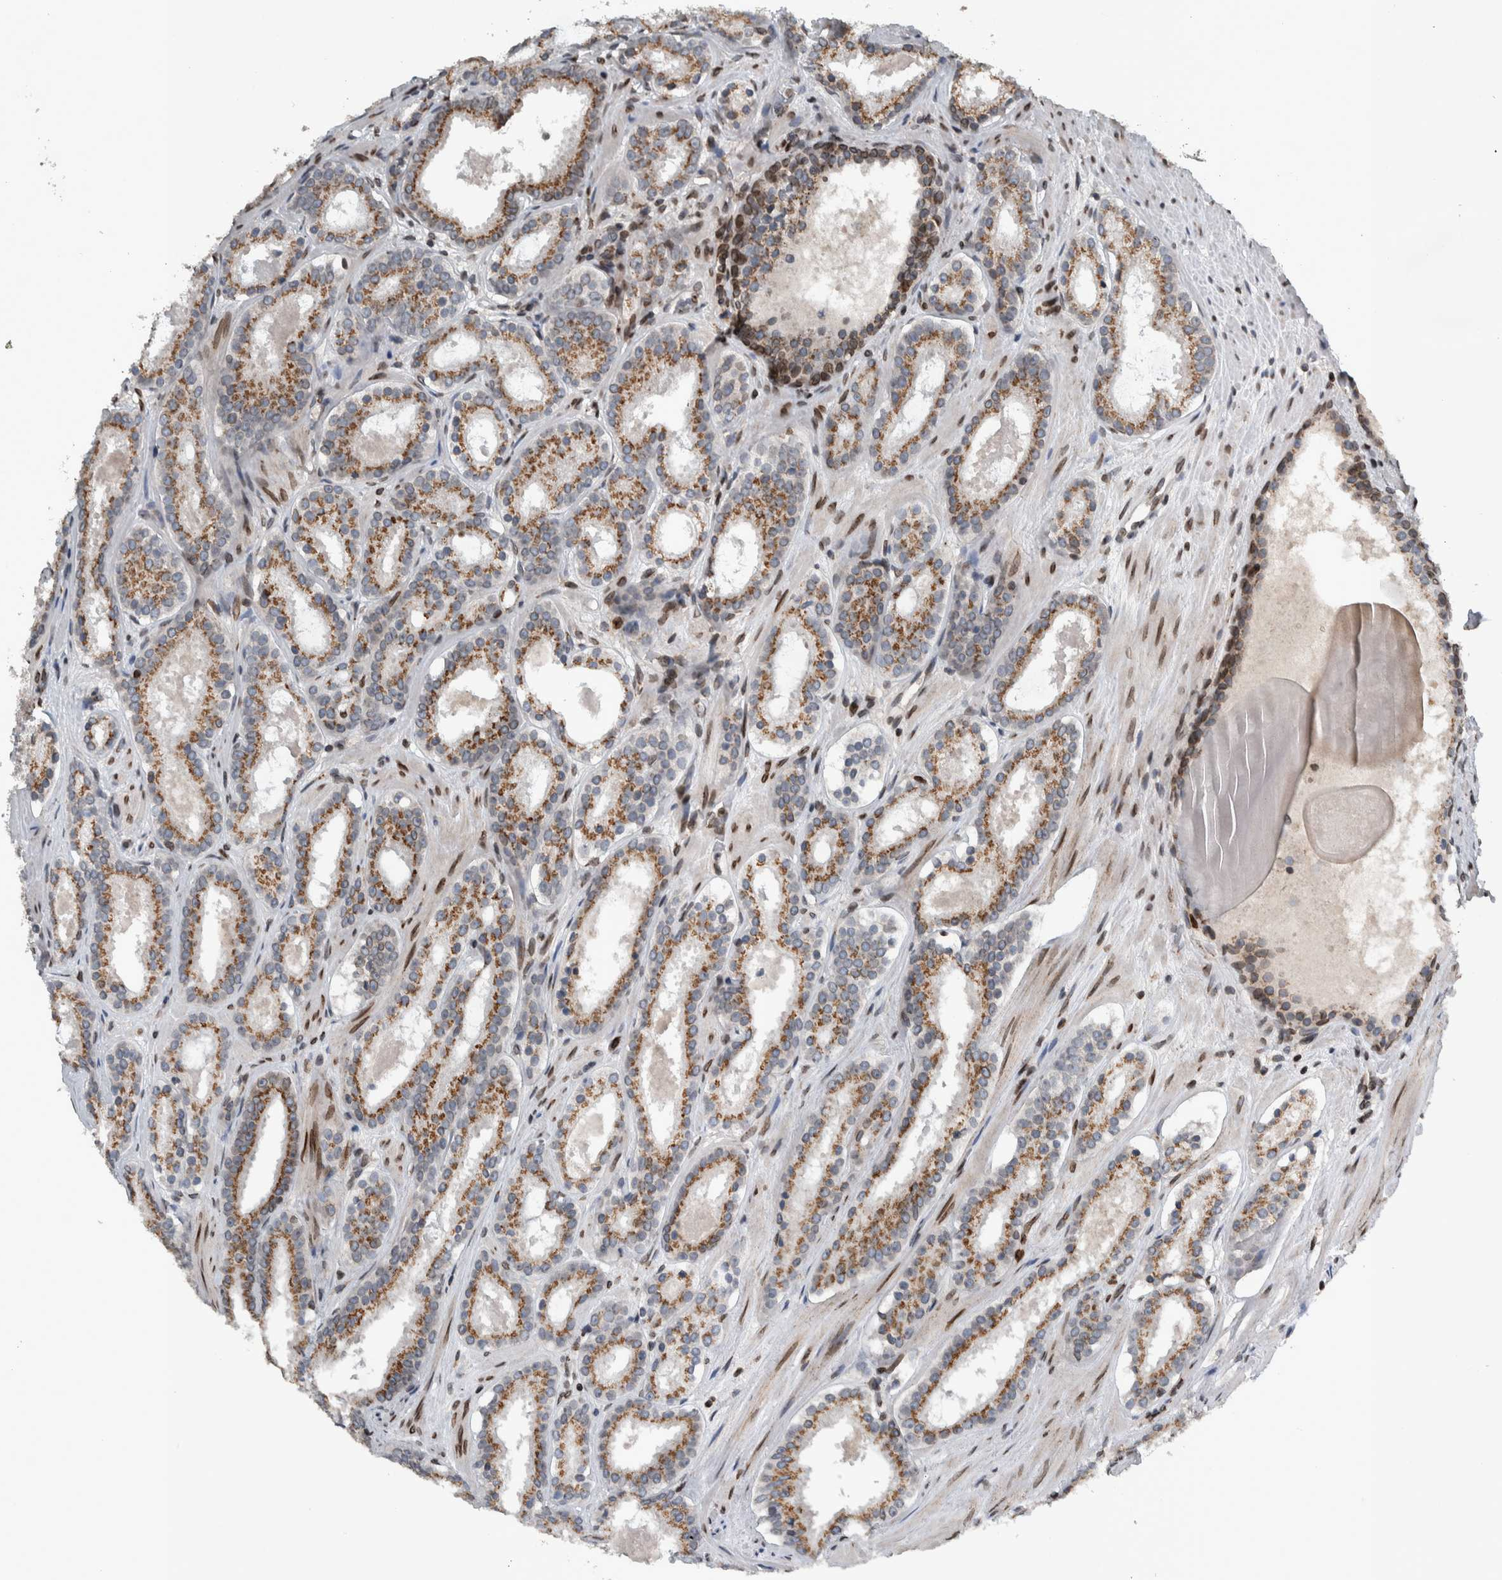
{"staining": {"intensity": "moderate", "quantity": ">75%", "location": "cytoplasmic/membranous"}, "tissue": "prostate cancer", "cell_type": "Tumor cells", "image_type": "cancer", "snomed": [{"axis": "morphology", "description": "Adenocarcinoma, Low grade"}, {"axis": "topography", "description": "Prostate"}], "caption": "Moderate cytoplasmic/membranous staining for a protein is present in about >75% of tumor cells of prostate cancer using immunohistochemistry (IHC).", "gene": "FAM135B", "patient": {"sex": "male", "age": 69}}